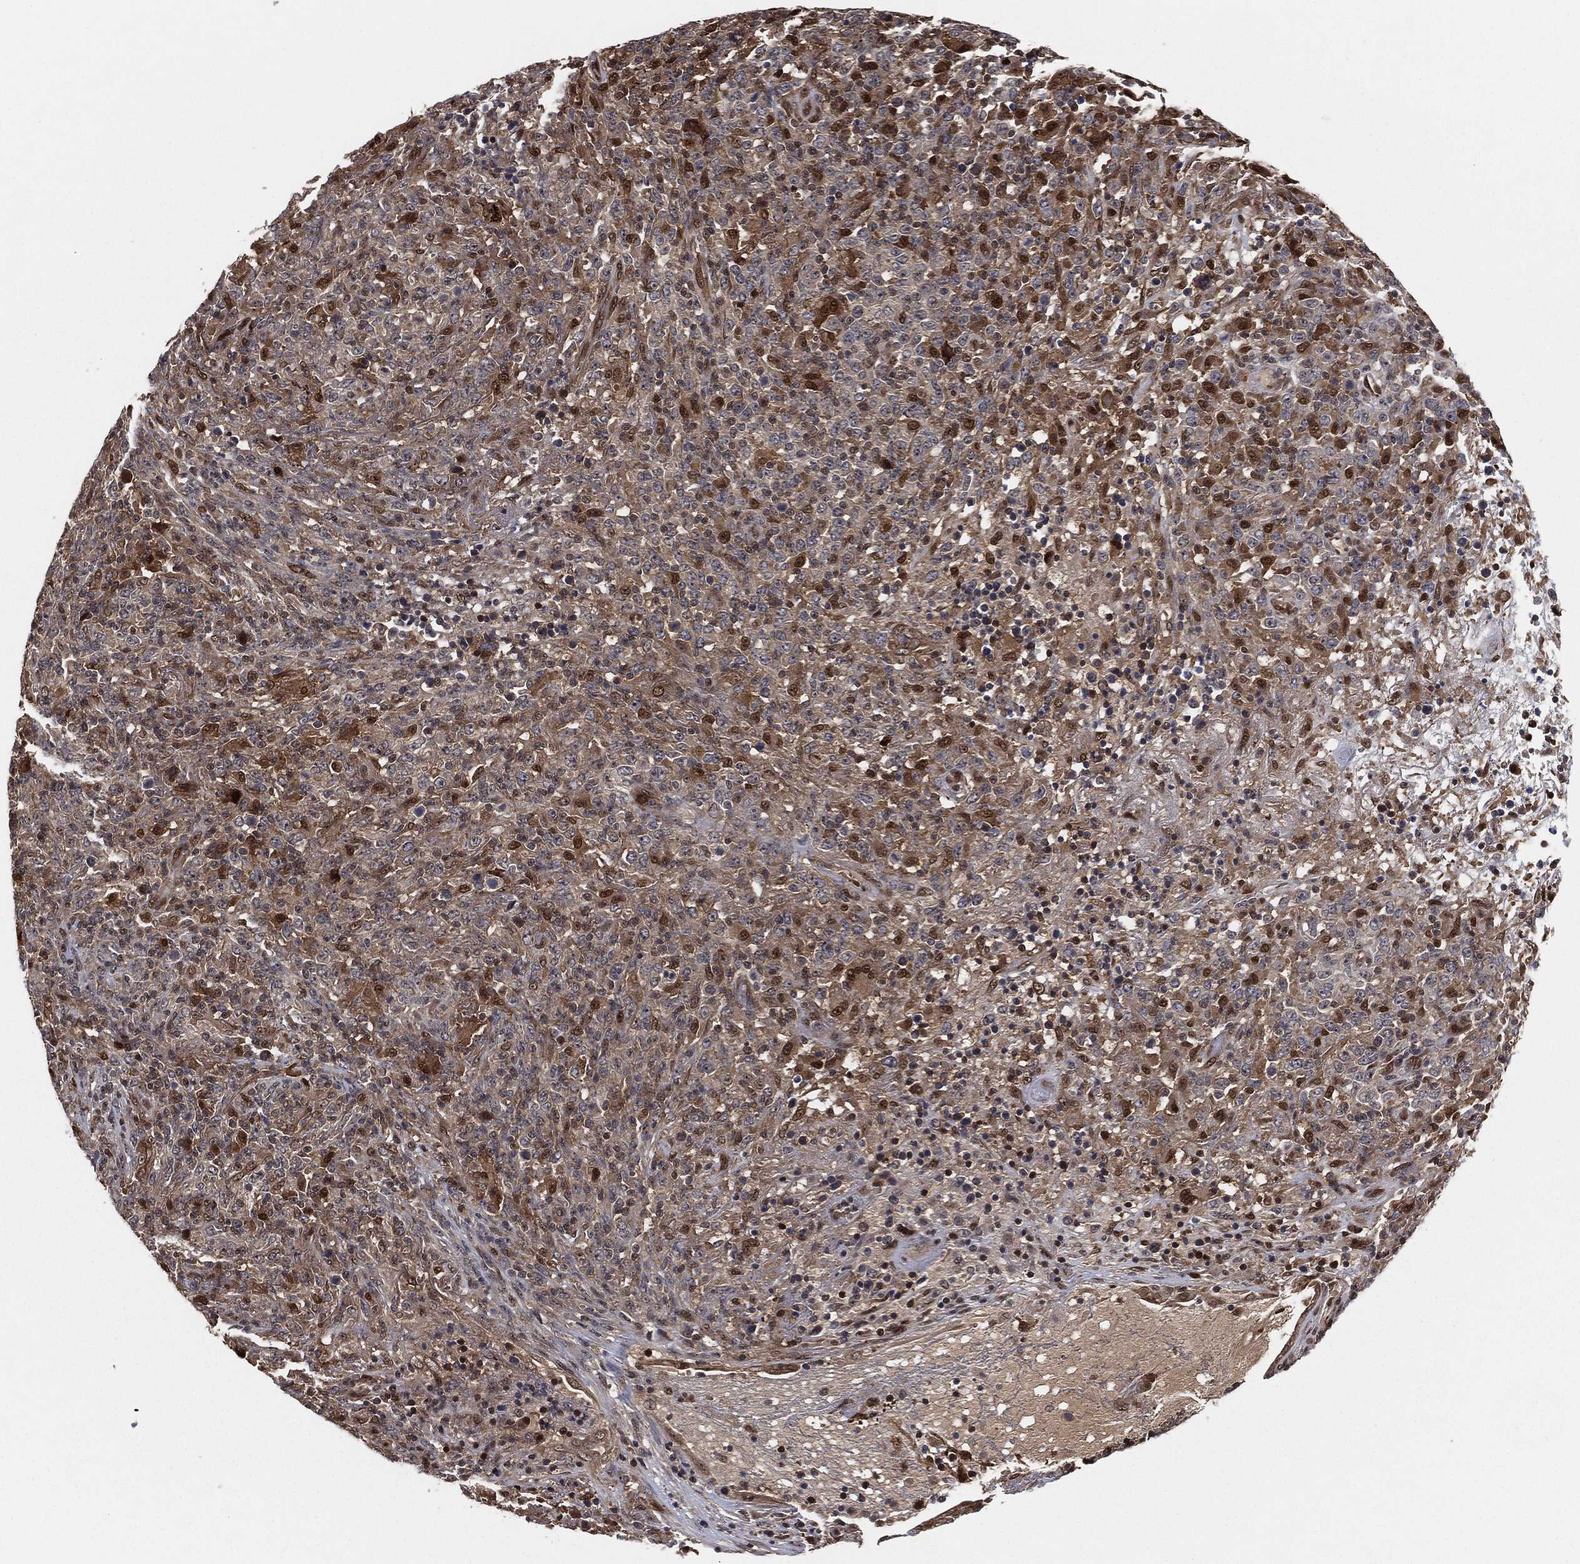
{"staining": {"intensity": "weak", "quantity": "25%-75%", "location": "cytoplasmic/membranous"}, "tissue": "lymphoma", "cell_type": "Tumor cells", "image_type": "cancer", "snomed": [{"axis": "morphology", "description": "Malignant lymphoma, non-Hodgkin's type, High grade"}, {"axis": "topography", "description": "Lung"}], "caption": "Lymphoma stained for a protein shows weak cytoplasmic/membranous positivity in tumor cells.", "gene": "CAPRIN2", "patient": {"sex": "male", "age": 79}}